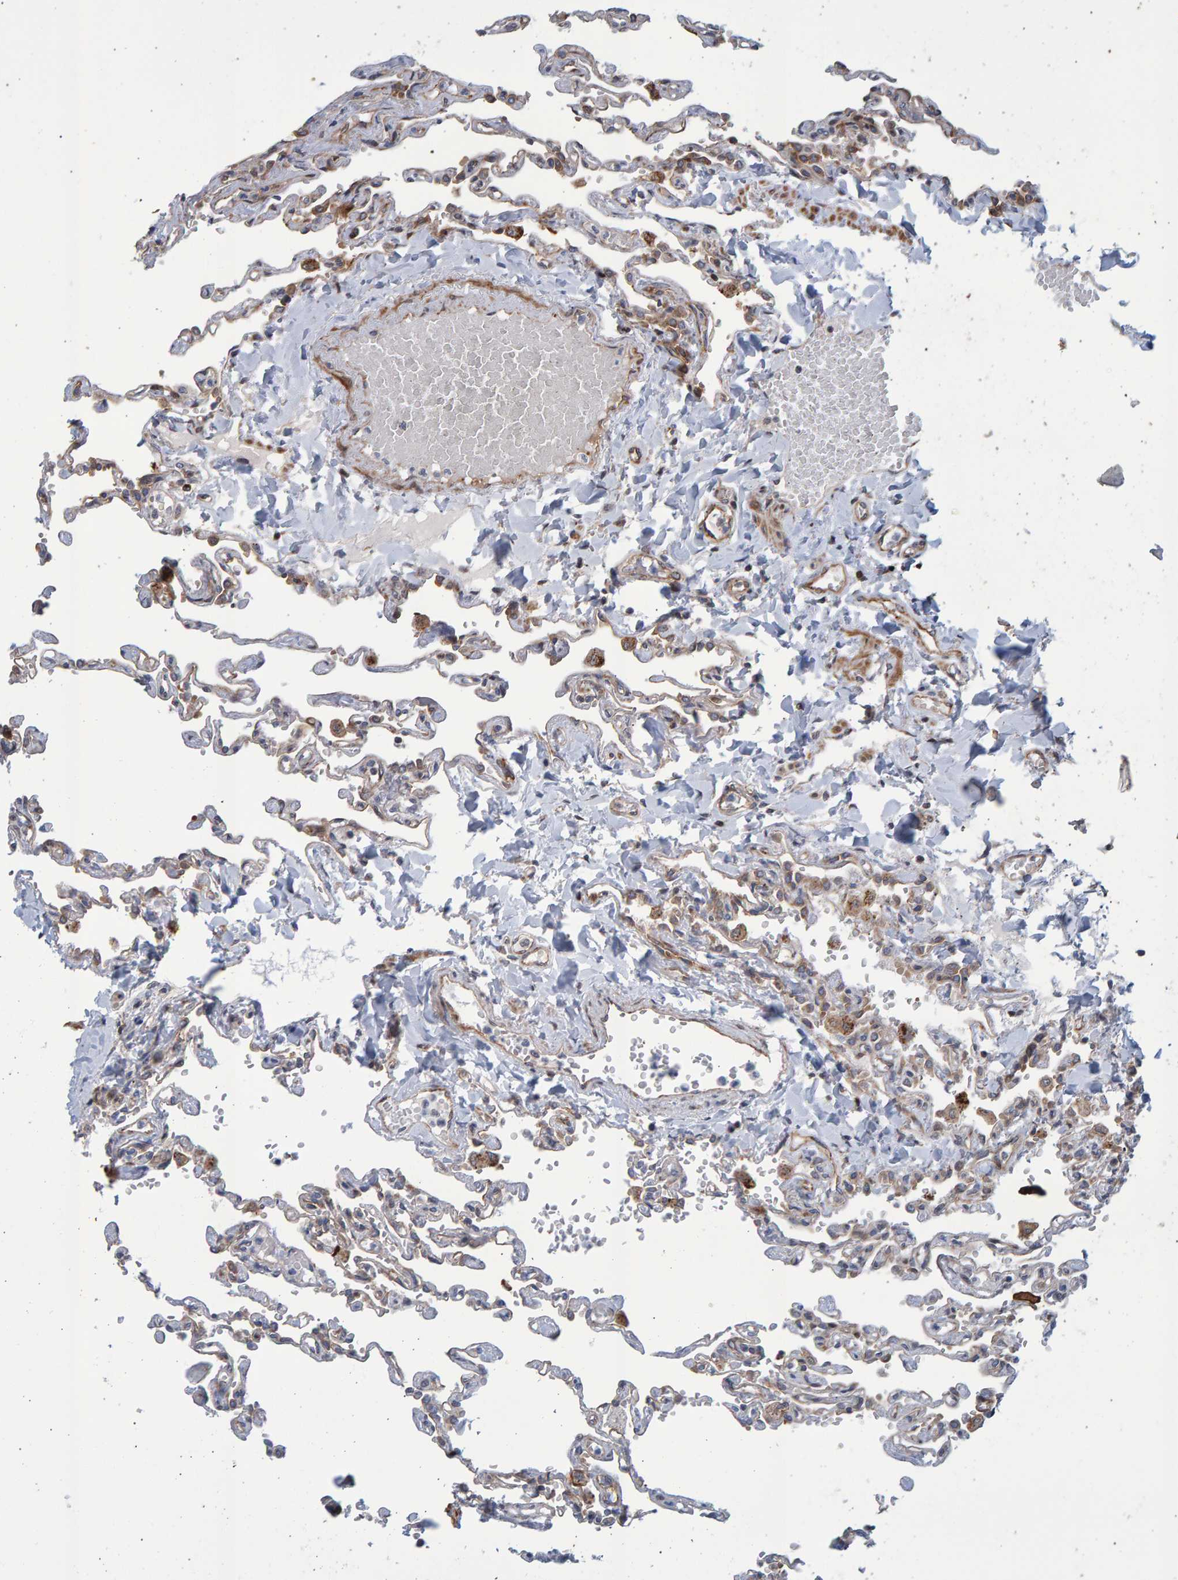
{"staining": {"intensity": "weak", "quantity": "25%-75%", "location": "cytoplasmic/membranous"}, "tissue": "lung", "cell_type": "Alveolar cells", "image_type": "normal", "snomed": [{"axis": "morphology", "description": "Normal tissue, NOS"}, {"axis": "topography", "description": "Lung"}], "caption": "Immunohistochemistry (IHC) (DAB) staining of benign human lung demonstrates weak cytoplasmic/membranous protein expression in approximately 25%-75% of alveolar cells.", "gene": "LRBA", "patient": {"sex": "male", "age": 21}}